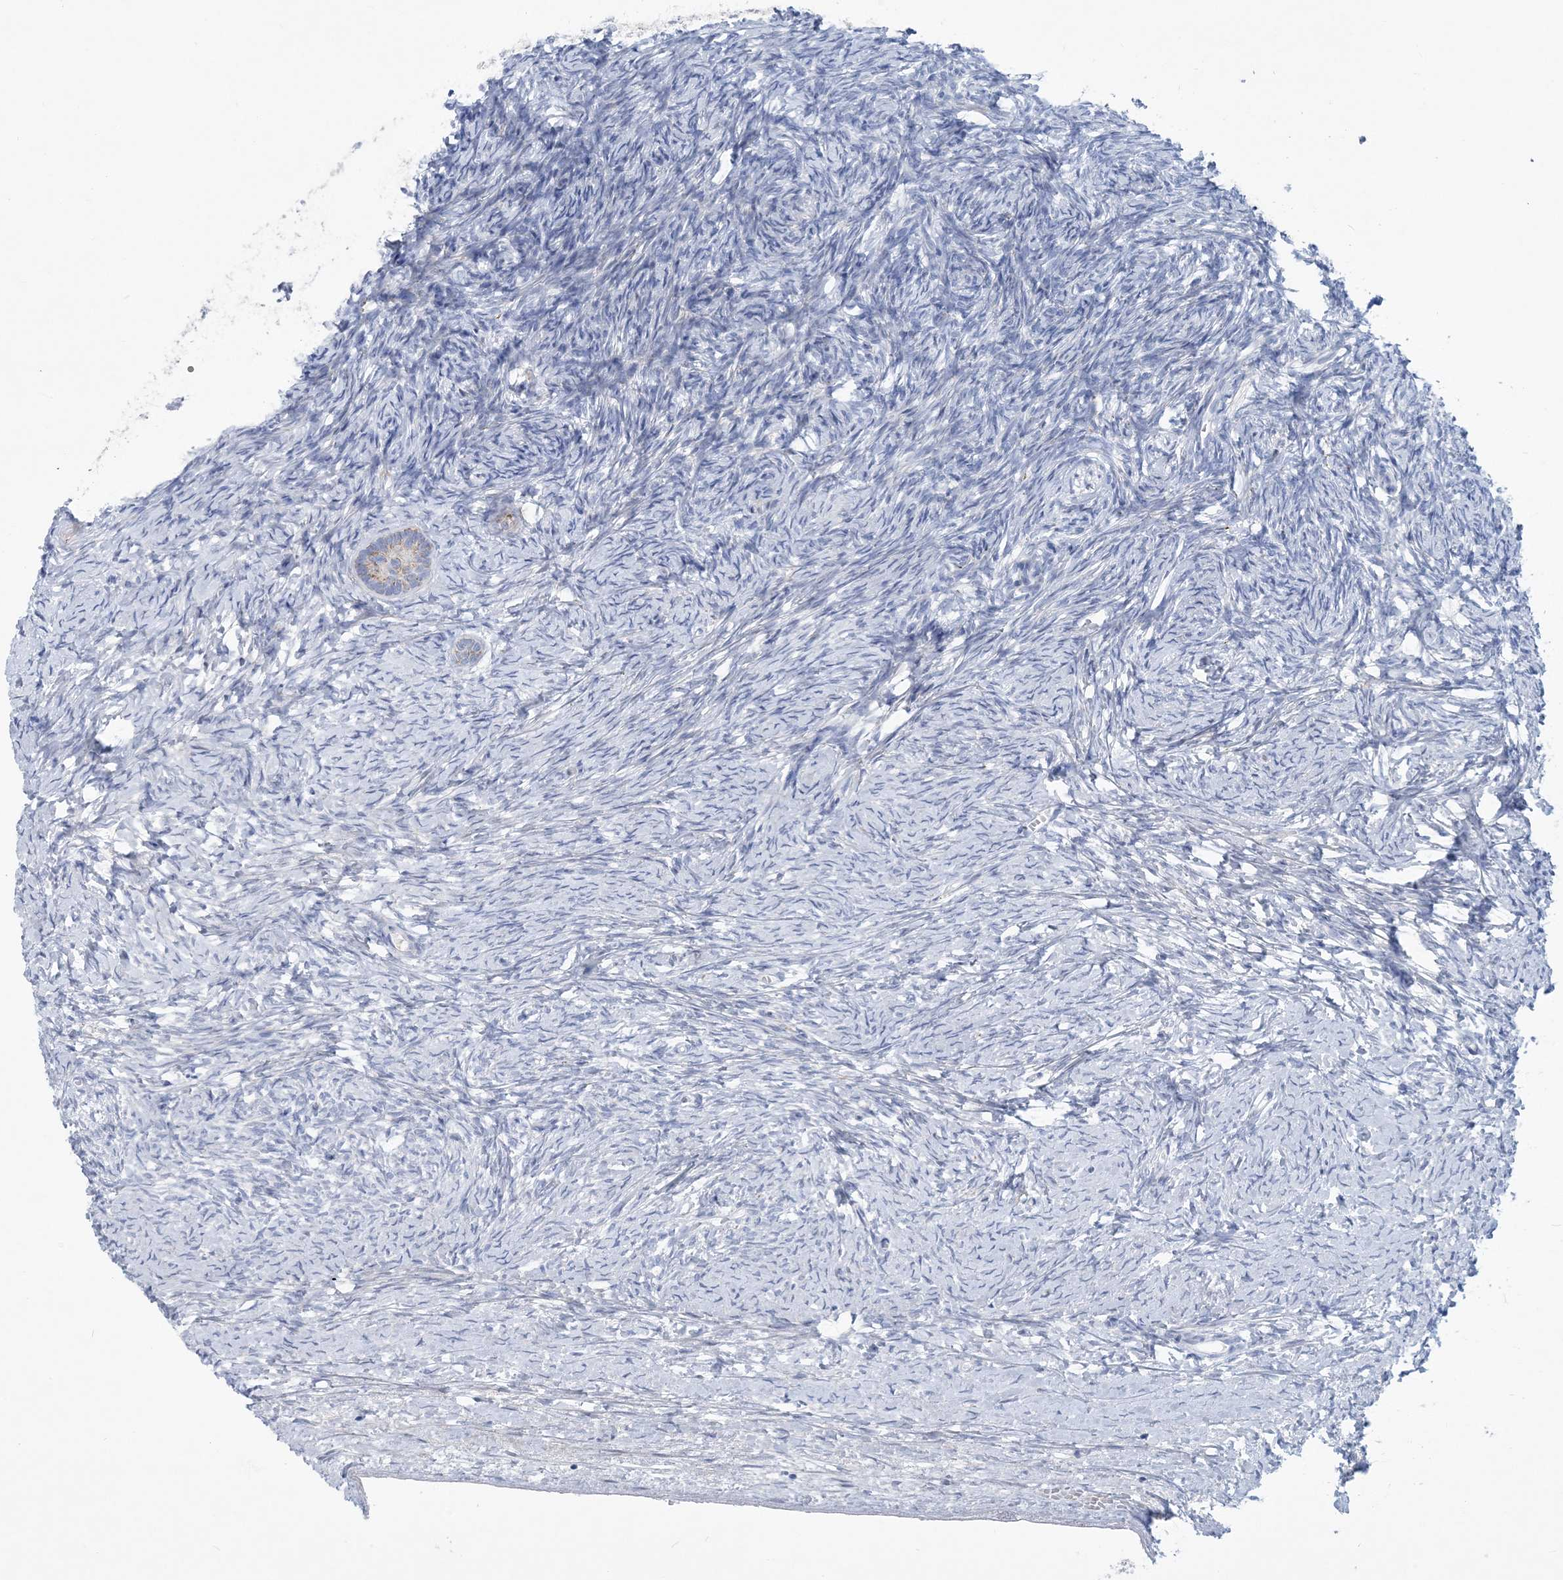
{"staining": {"intensity": "negative", "quantity": "none", "location": "none"}, "tissue": "ovary", "cell_type": "Follicle cells", "image_type": "normal", "snomed": [{"axis": "morphology", "description": "Normal tissue, NOS"}, {"axis": "morphology", "description": "Developmental malformation"}, {"axis": "topography", "description": "Ovary"}], "caption": "Follicle cells show no significant protein expression in benign ovary. Nuclei are stained in blue.", "gene": "MOXD1", "patient": {"sex": "female", "age": 39}}